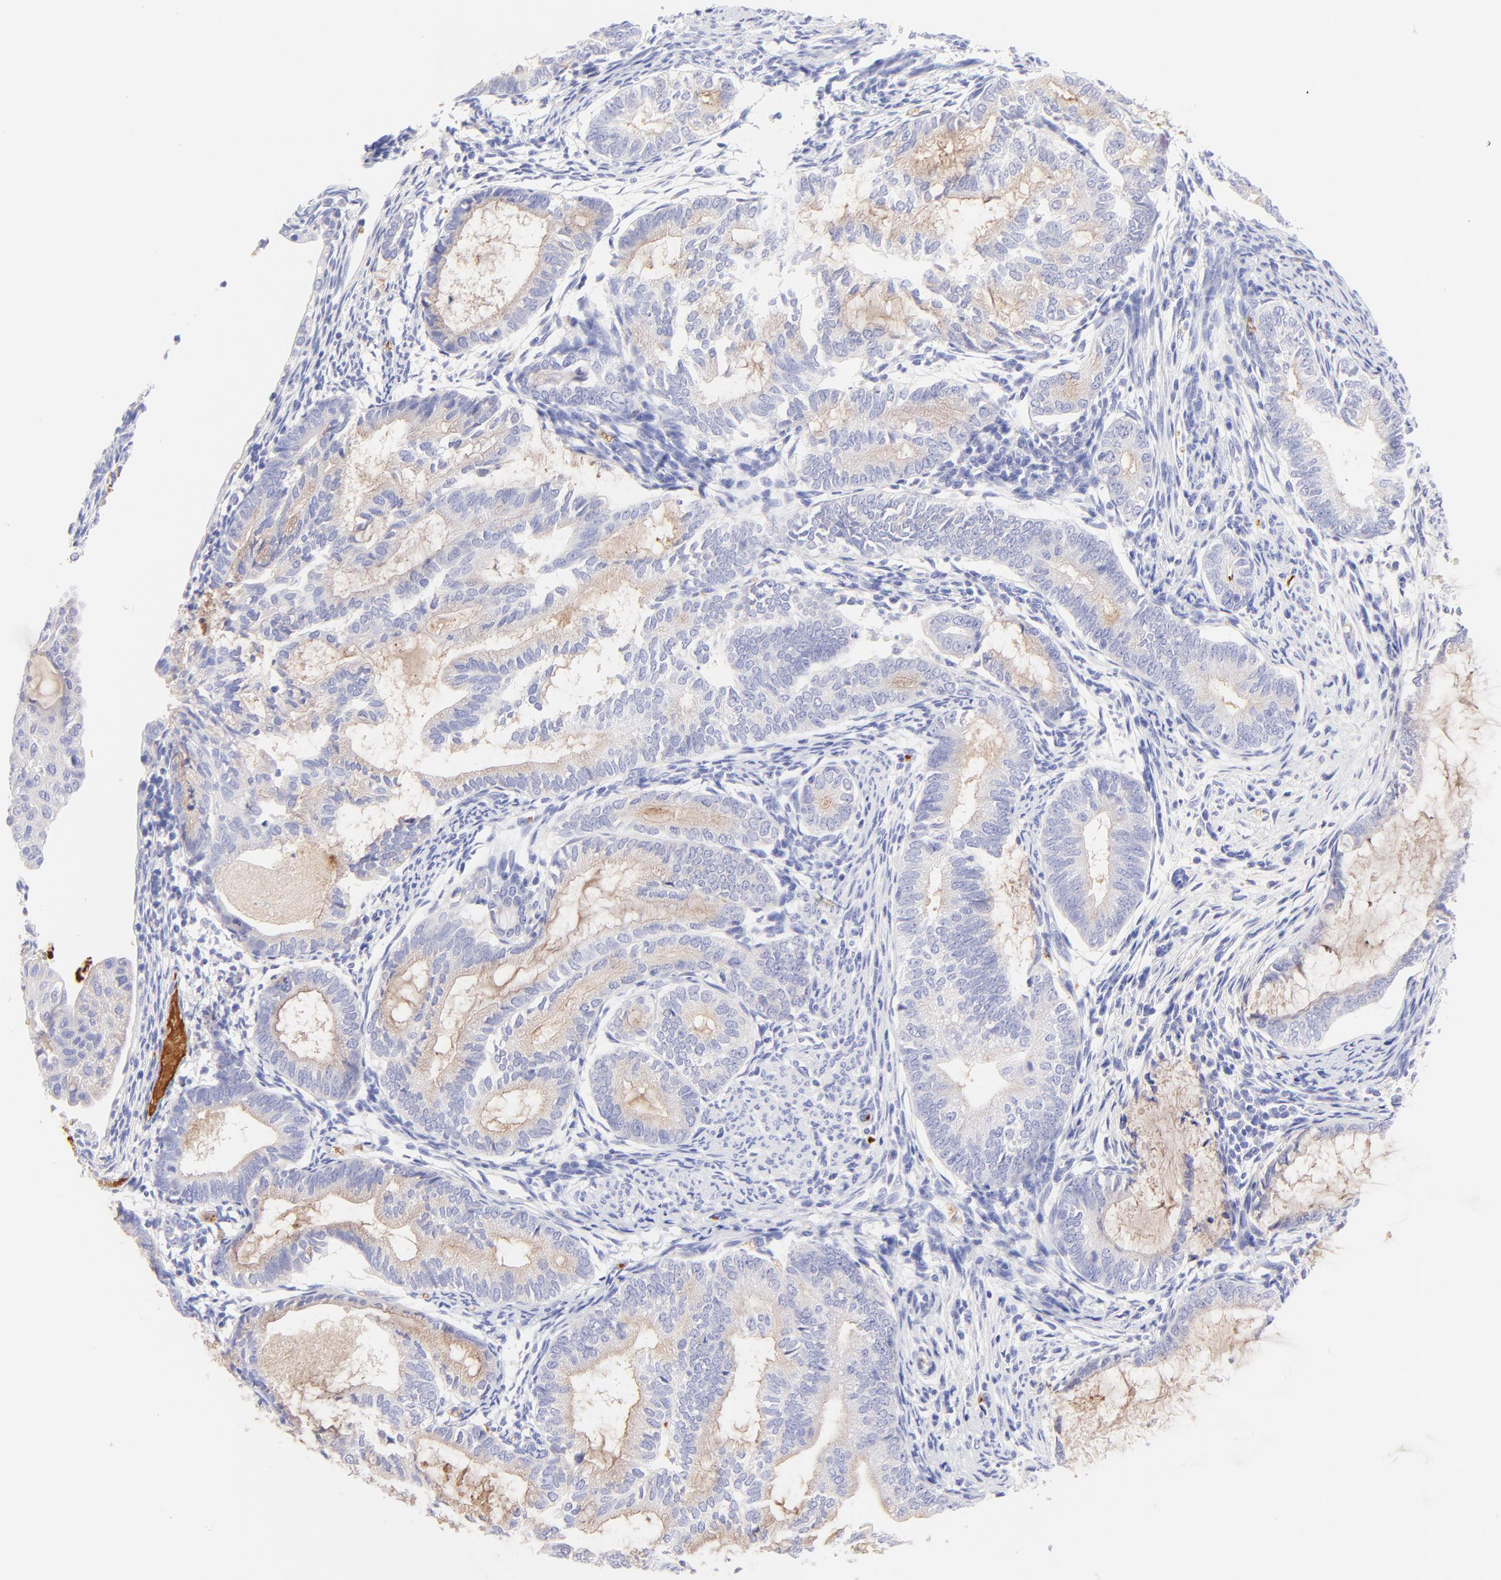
{"staining": {"intensity": "weak", "quantity": "25%-75%", "location": "cytoplasmic/membranous"}, "tissue": "endometrial cancer", "cell_type": "Tumor cells", "image_type": "cancer", "snomed": [{"axis": "morphology", "description": "Adenocarcinoma, NOS"}, {"axis": "topography", "description": "Endometrium"}], "caption": "Protein staining by immunohistochemistry reveals weak cytoplasmic/membranous expression in about 25%-75% of tumor cells in endometrial cancer.", "gene": "FRMPD3", "patient": {"sex": "female", "age": 63}}